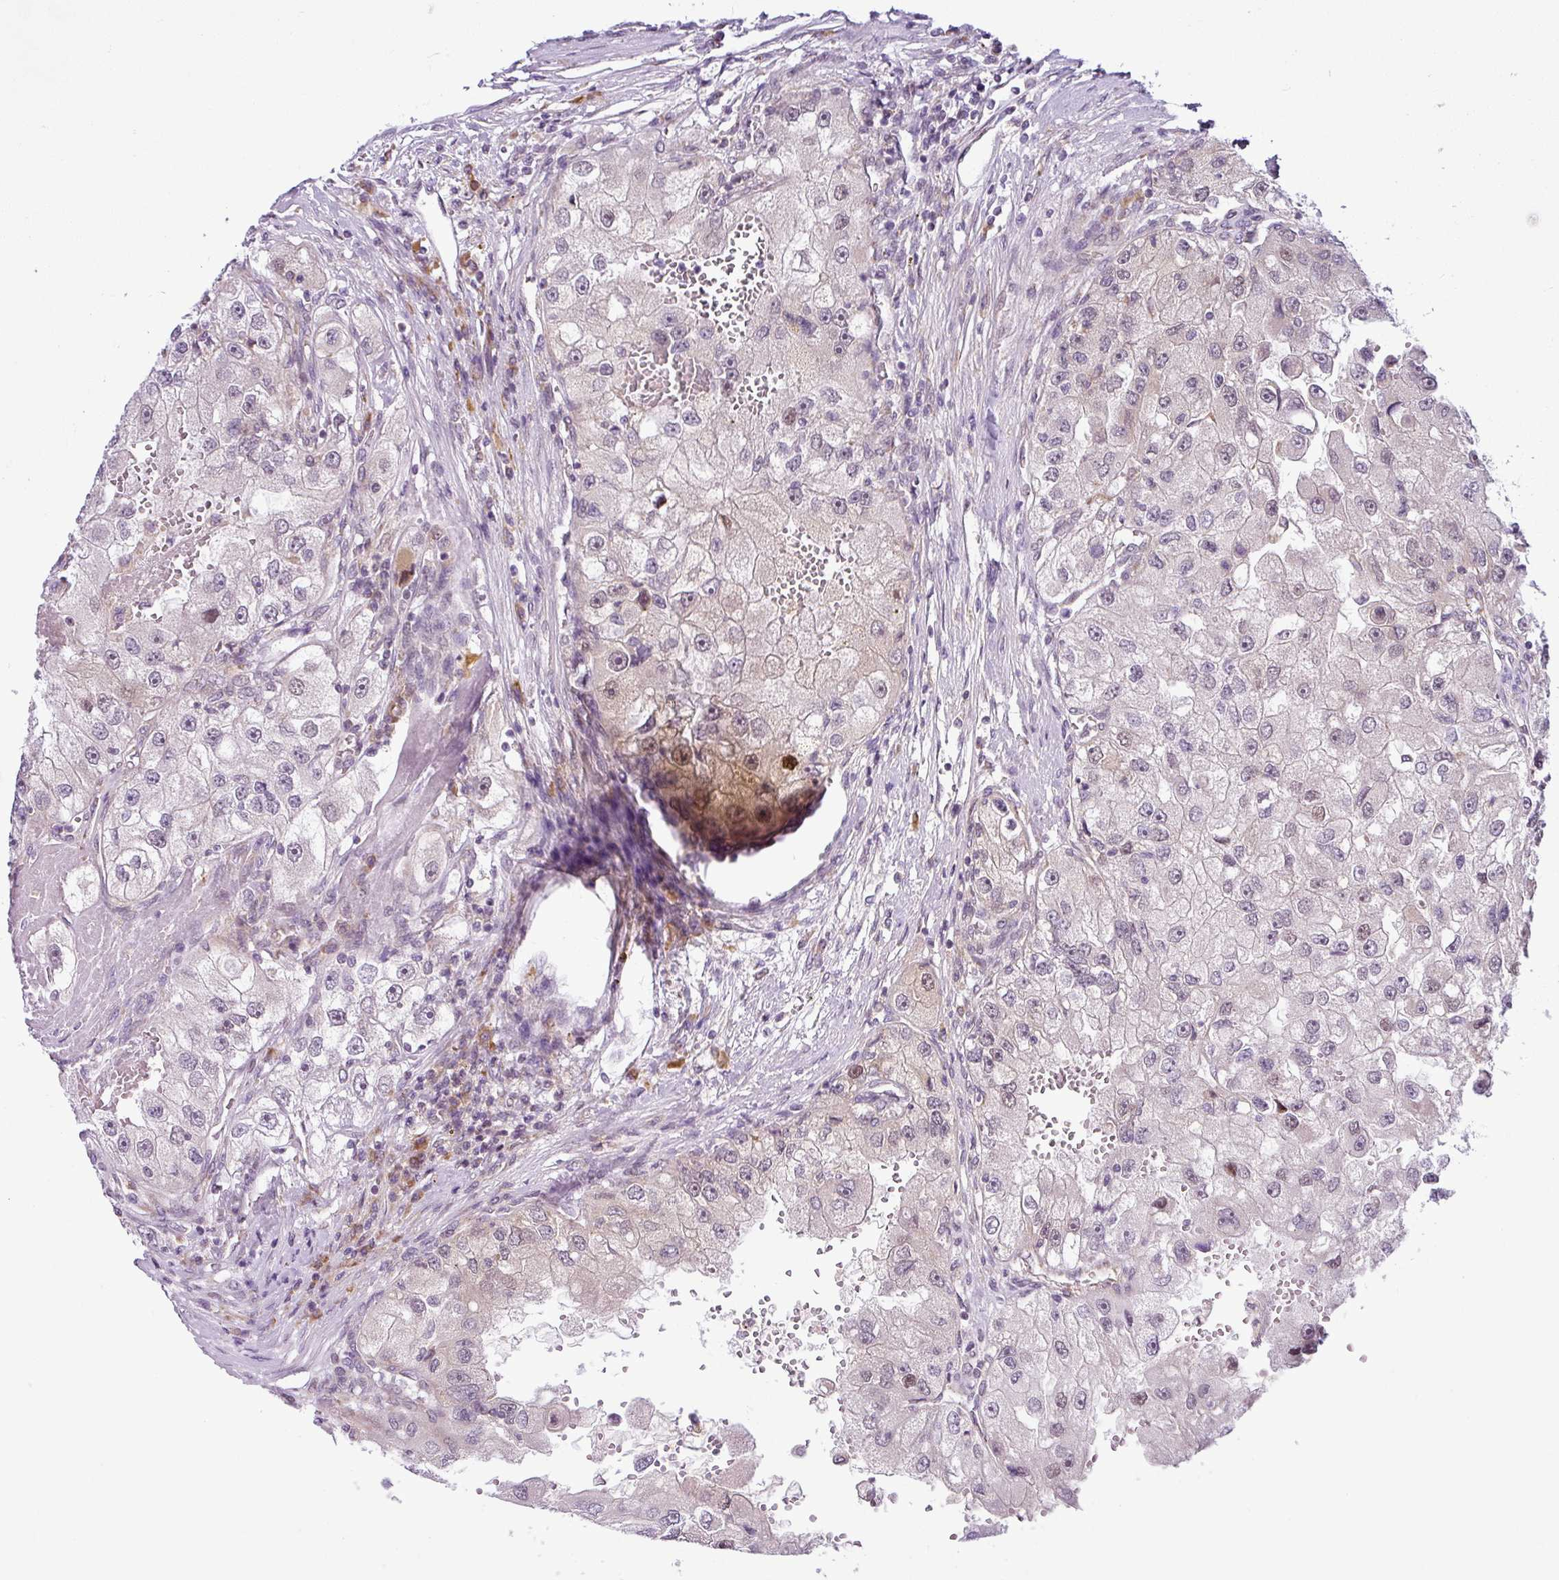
{"staining": {"intensity": "weak", "quantity": "<25%", "location": "nuclear"}, "tissue": "renal cancer", "cell_type": "Tumor cells", "image_type": "cancer", "snomed": [{"axis": "morphology", "description": "Adenocarcinoma, NOS"}, {"axis": "topography", "description": "Kidney"}], "caption": "High power microscopy image of an IHC micrograph of renal cancer, revealing no significant expression in tumor cells. (Immunohistochemistry, brightfield microscopy, high magnification).", "gene": "NDUFB2", "patient": {"sex": "male", "age": 63}}